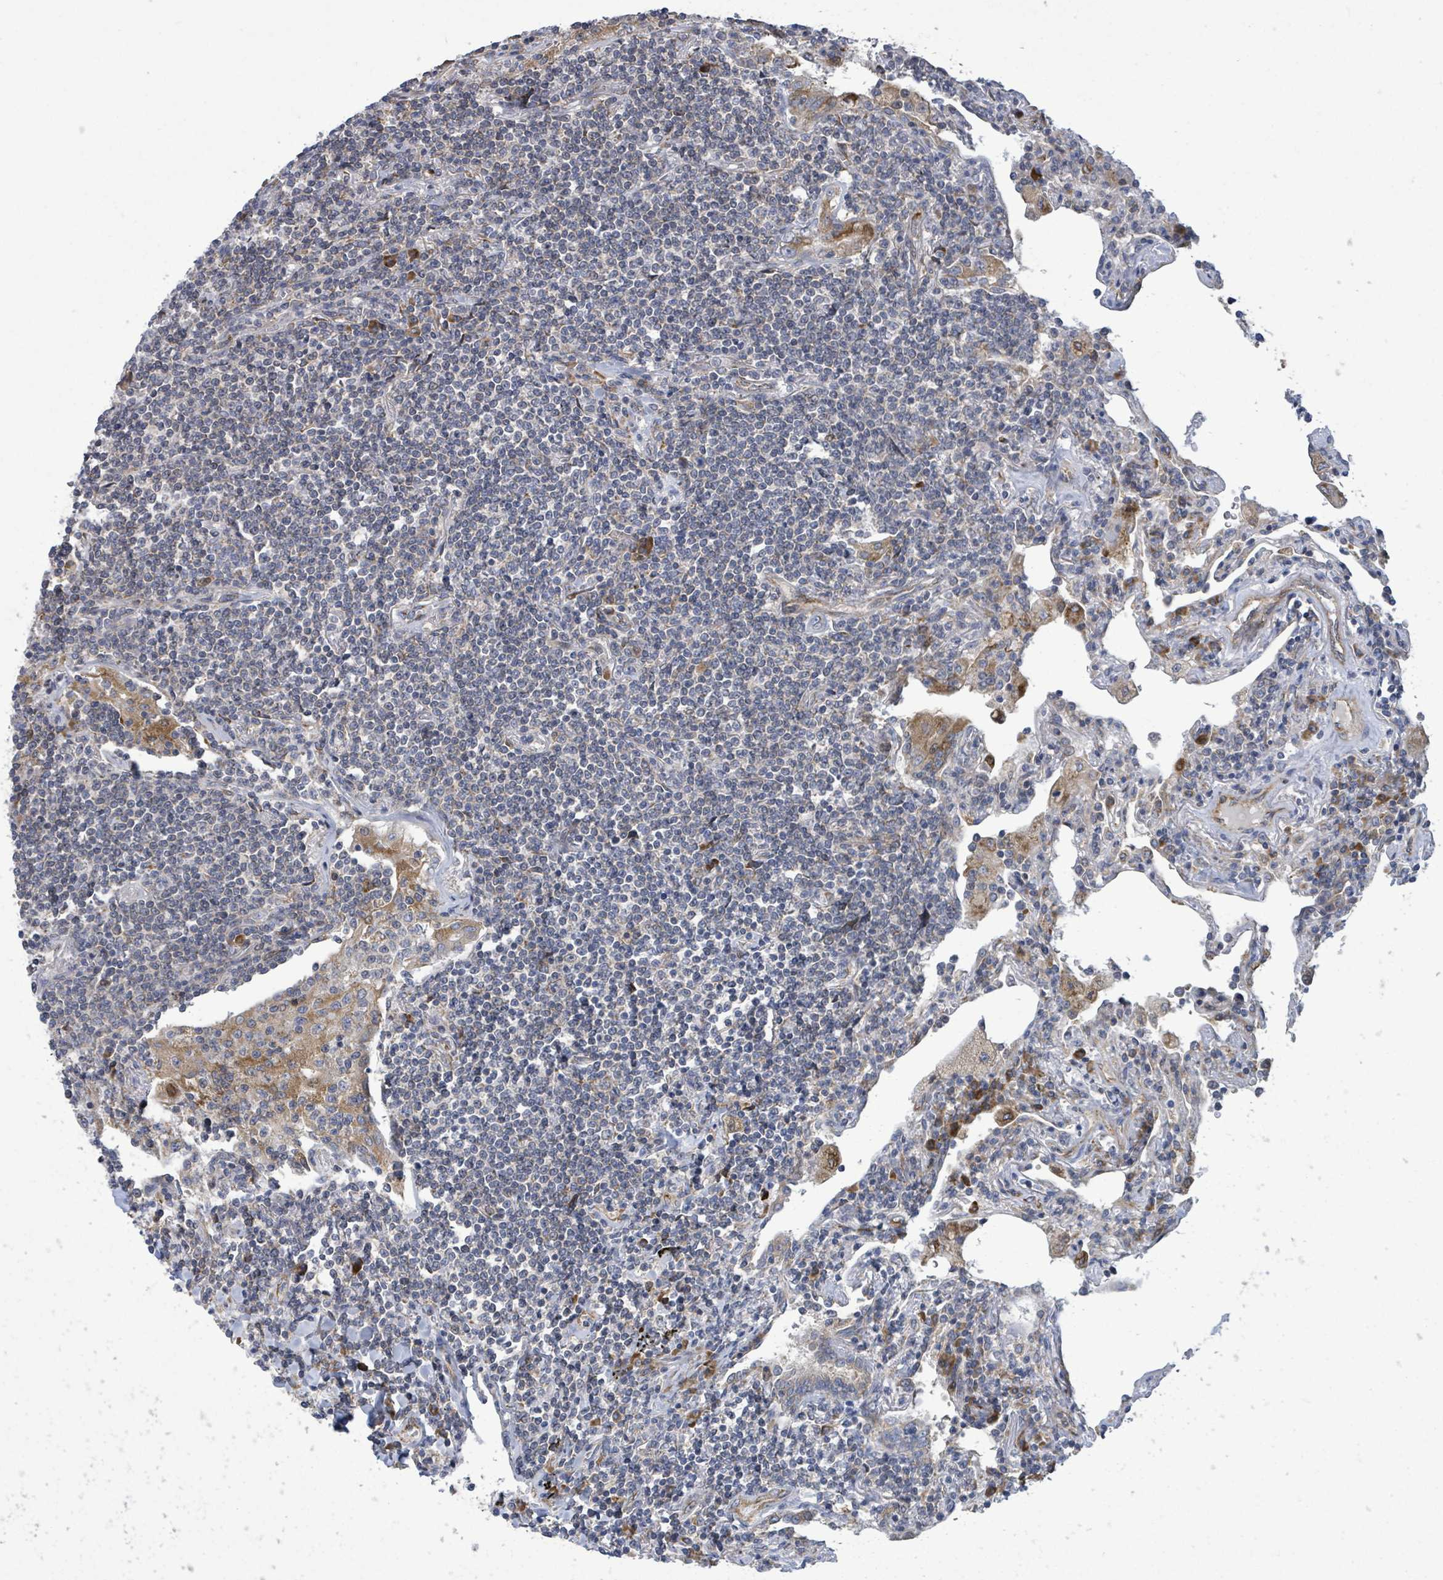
{"staining": {"intensity": "negative", "quantity": "none", "location": "none"}, "tissue": "lymphoma", "cell_type": "Tumor cells", "image_type": "cancer", "snomed": [{"axis": "morphology", "description": "Malignant lymphoma, non-Hodgkin's type, Low grade"}, {"axis": "topography", "description": "Lung"}], "caption": "This is an immunohistochemistry micrograph of low-grade malignant lymphoma, non-Hodgkin's type. There is no expression in tumor cells.", "gene": "NOMO1", "patient": {"sex": "female", "age": 71}}